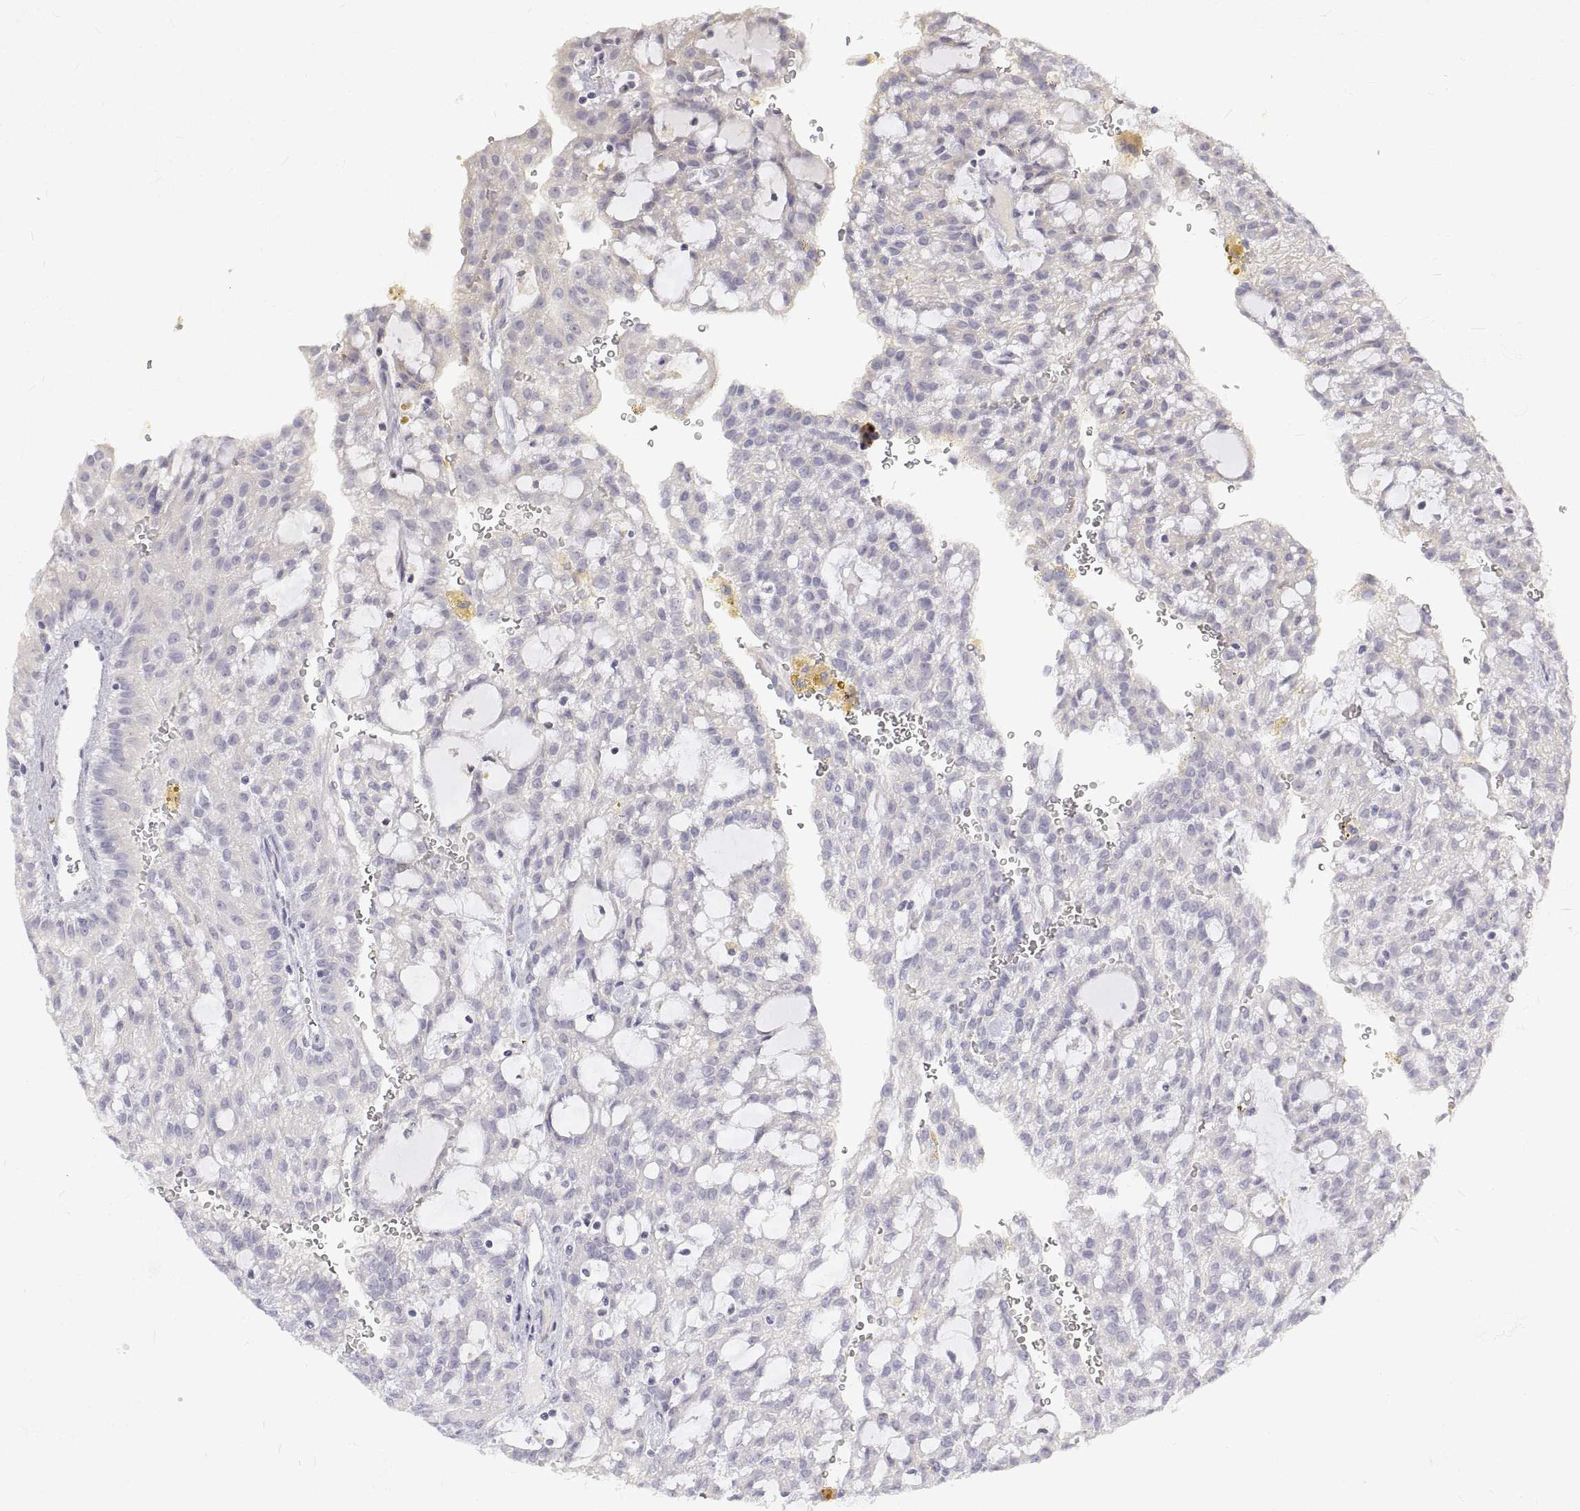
{"staining": {"intensity": "negative", "quantity": "none", "location": "none"}, "tissue": "renal cancer", "cell_type": "Tumor cells", "image_type": "cancer", "snomed": [{"axis": "morphology", "description": "Adenocarcinoma, NOS"}, {"axis": "topography", "description": "Kidney"}], "caption": "This is a micrograph of immunohistochemistry staining of renal adenocarcinoma, which shows no staining in tumor cells.", "gene": "ANO2", "patient": {"sex": "male", "age": 63}}